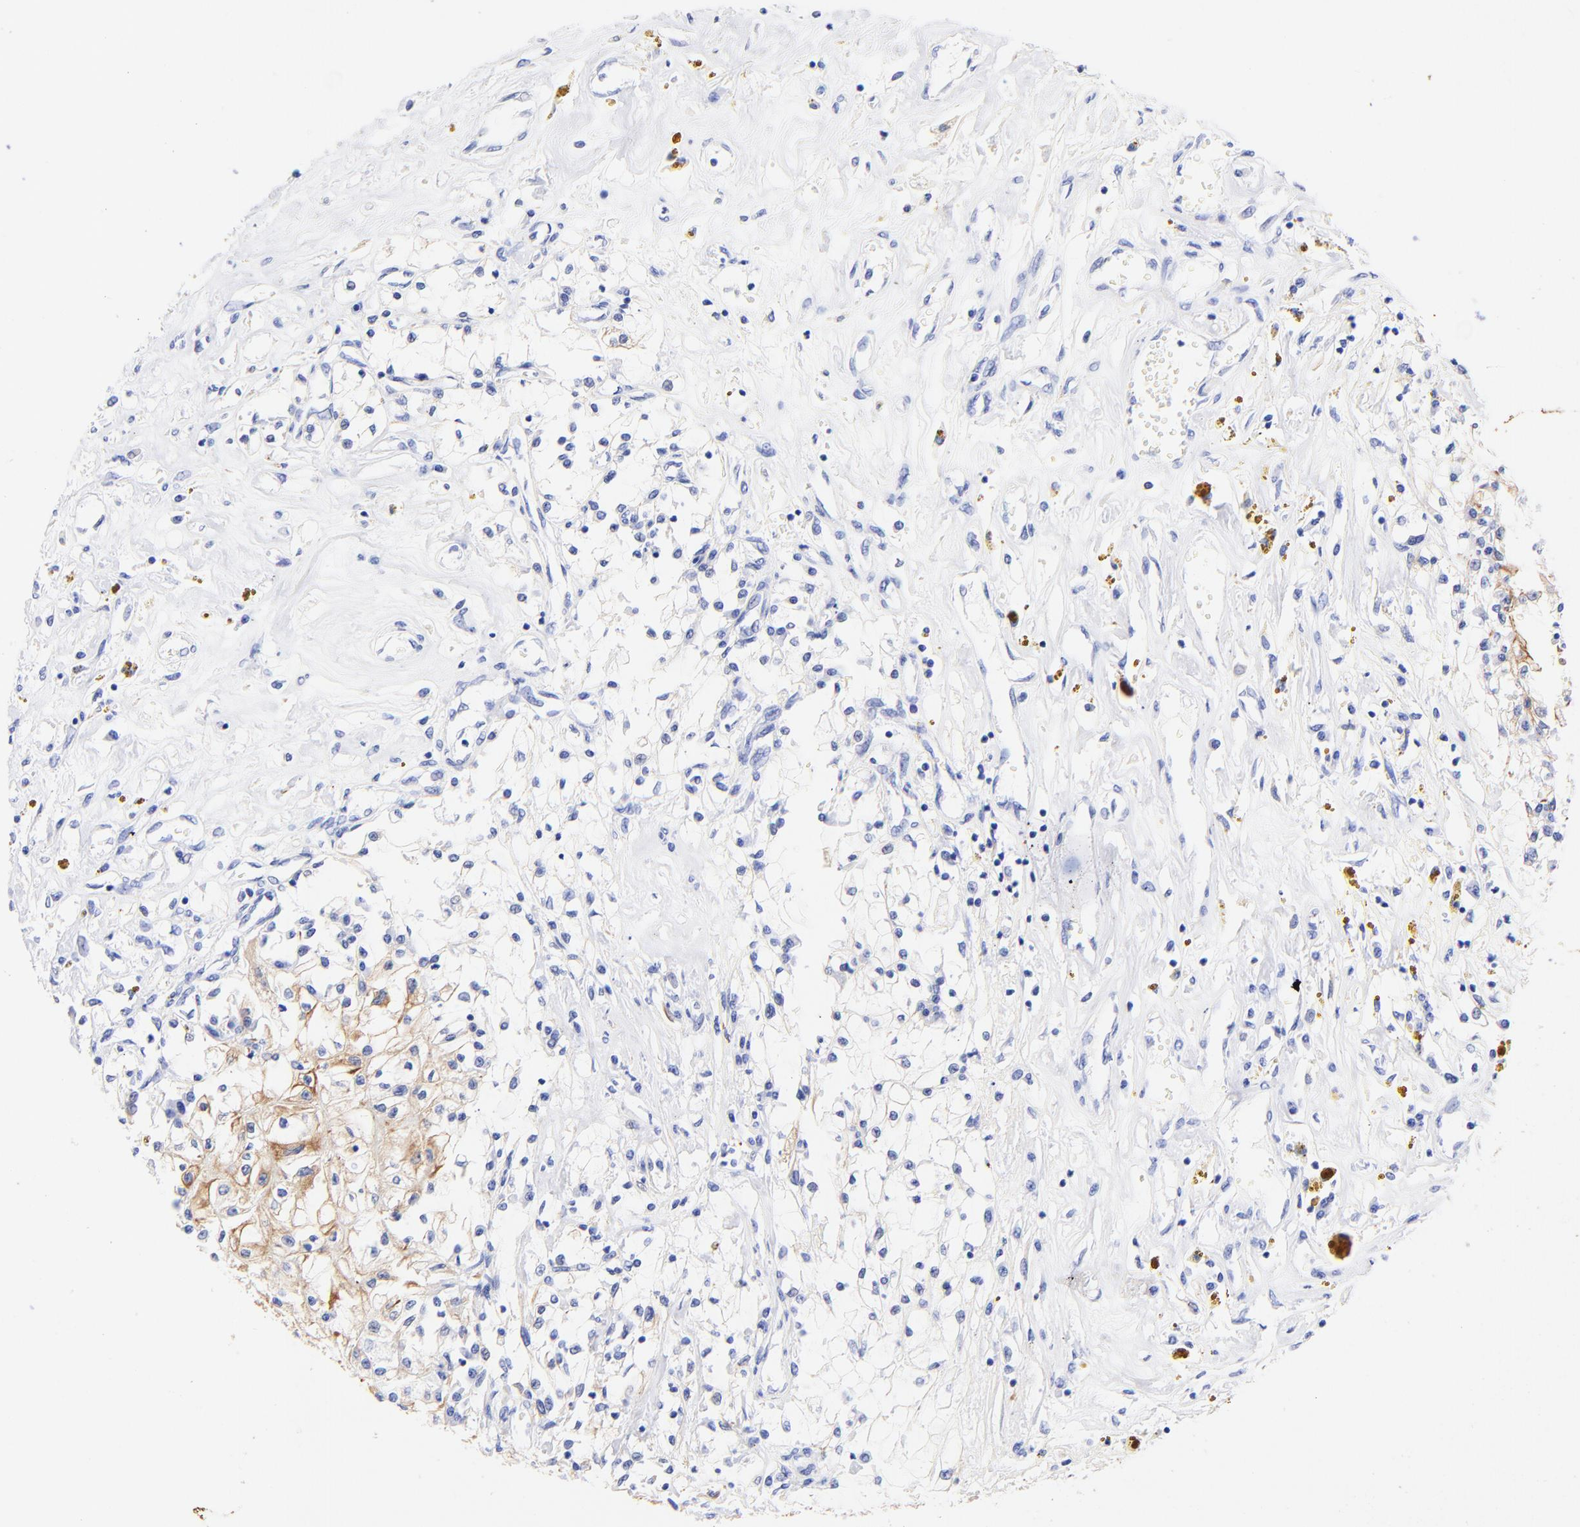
{"staining": {"intensity": "weak", "quantity": "25%-75%", "location": "cytoplasmic/membranous"}, "tissue": "renal cancer", "cell_type": "Tumor cells", "image_type": "cancer", "snomed": [{"axis": "morphology", "description": "Adenocarcinoma, NOS"}, {"axis": "topography", "description": "Kidney"}], "caption": "Tumor cells display low levels of weak cytoplasmic/membranous staining in approximately 25%-75% of cells in renal cancer (adenocarcinoma). (Stains: DAB in brown, nuclei in blue, Microscopy: brightfield microscopy at high magnification).", "gene": "KRT19", "patient": {"sex": "male", "age": 78}}